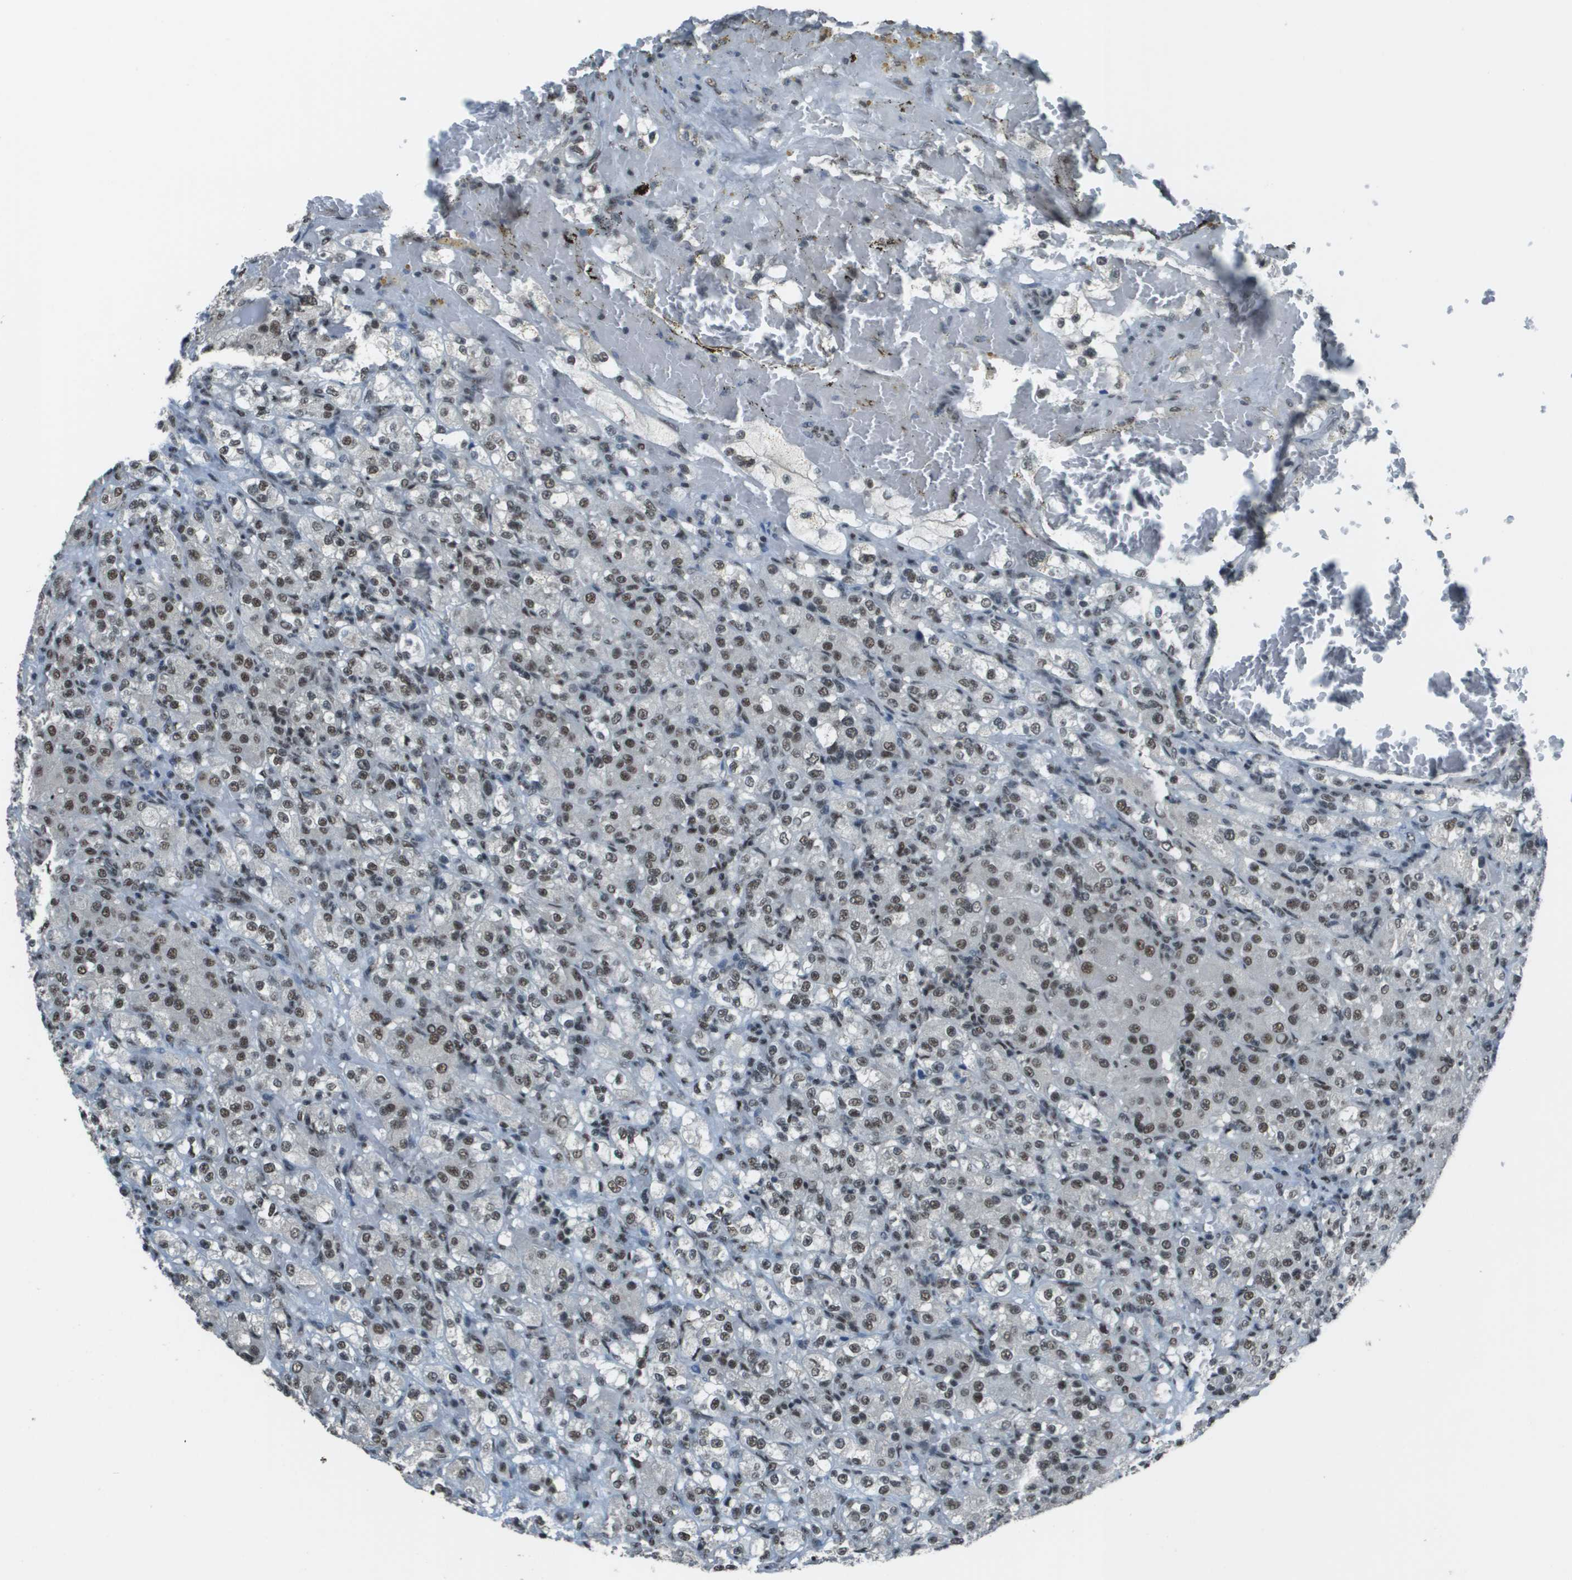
{"staining": {"intensity": "moderate", "quantity": ">75%", "location": "nuclear"}, "tissue": "renal cancer", "cell_type": "Tumor cells", "image_type": "cancer", "snomed": [{"axis": "morphology", "description": "Normal tissue, NOS"}, {"axis": "morphology", "description": "Adenocarcinoma, NOS"}, {"axis": "topography", "description": "Kidney"}], "caption": "This is an image of IHC staining of renal cancer, which shows moderate expression in the nuclear of tumor cells.", "gene": "DEPDC1", "patient": {"sex": "male", "age": 61}}